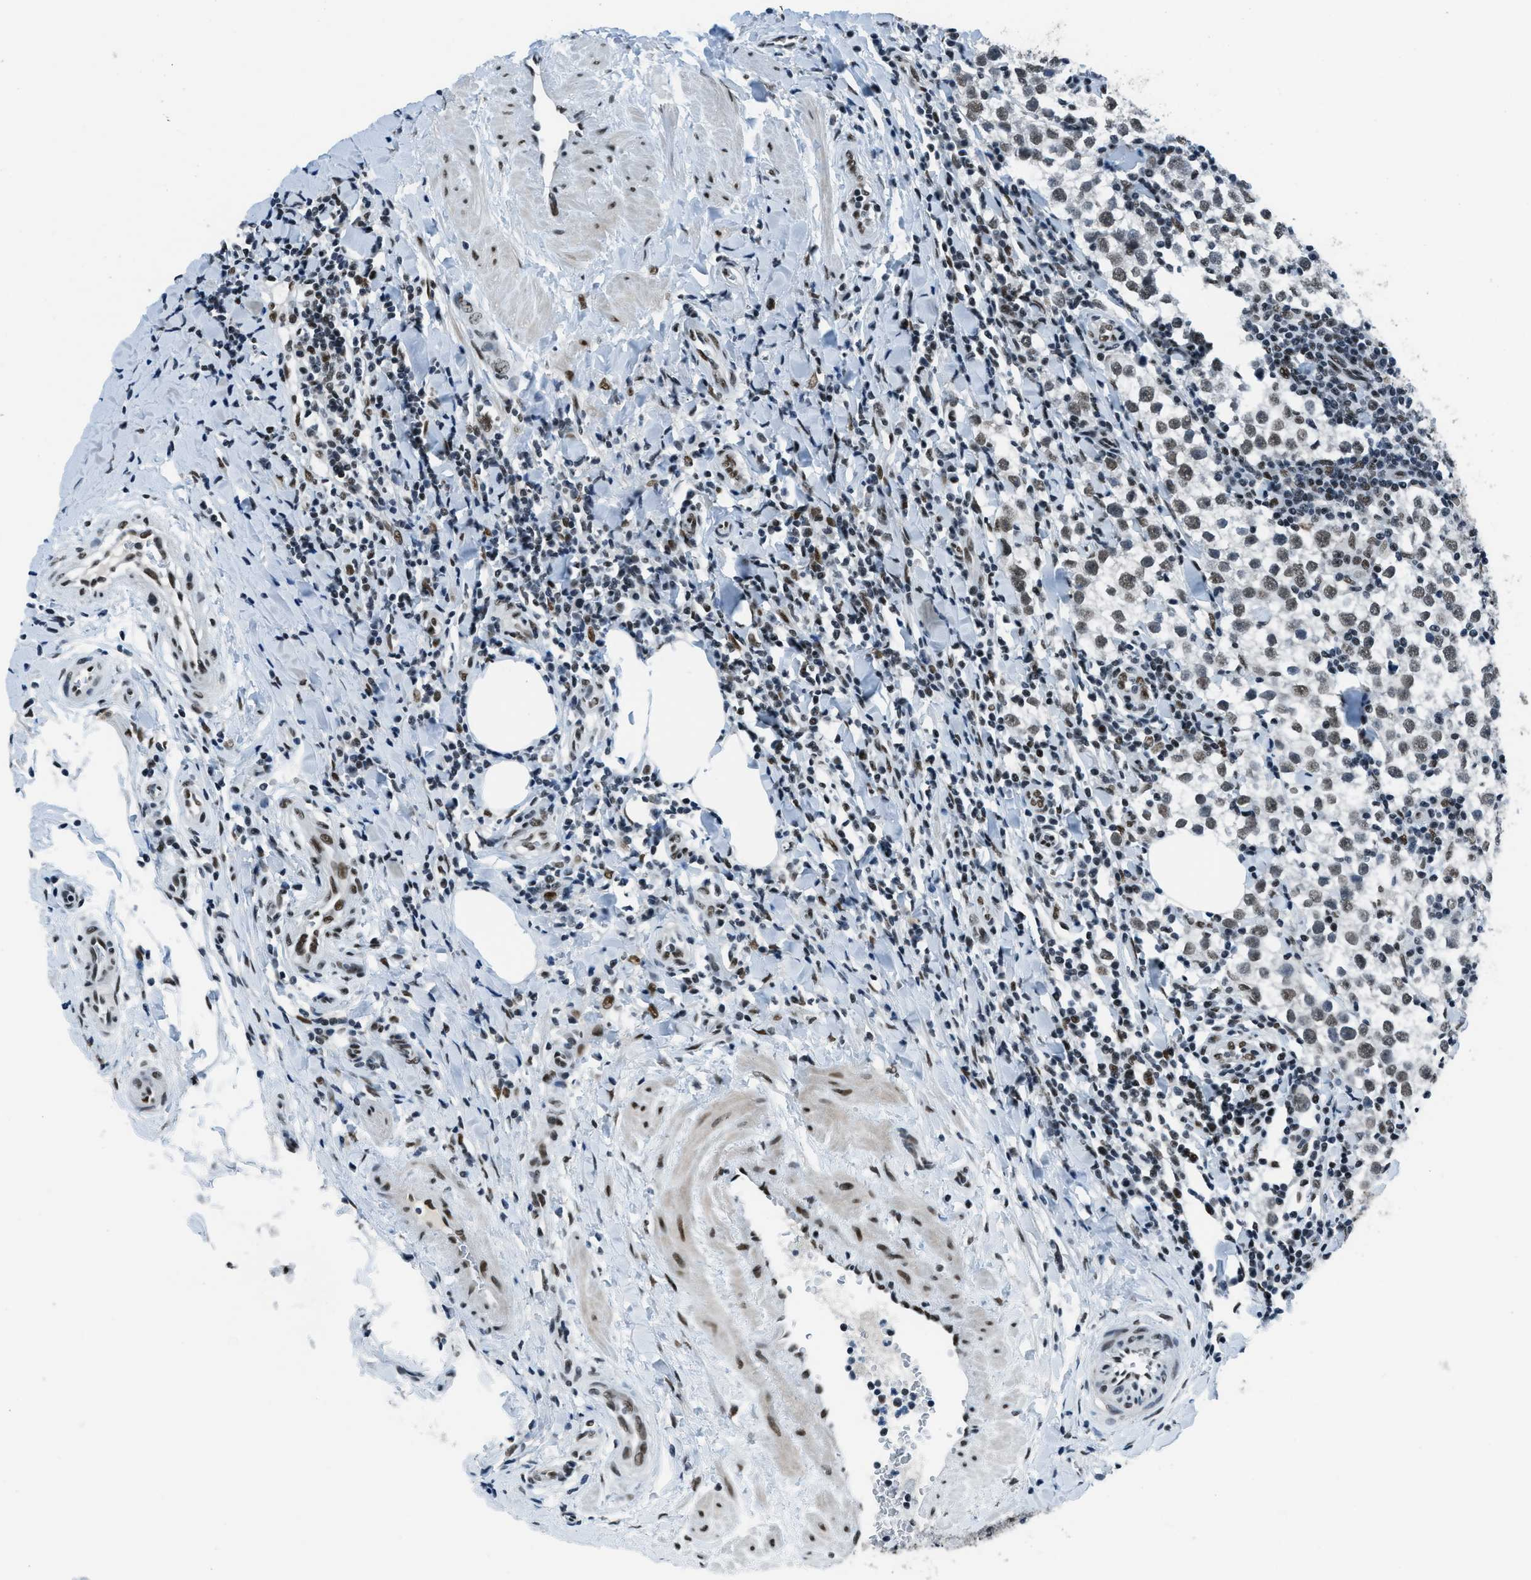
{"staining": {"intensity": "moderate", "quantity": ">75%", "location": "nuclear"}, "tissue": "testis cancer", "cell_type": "Tumor cells", "image_type": "cancer", "snomed": [{"axis": "morphology", "description": "Seminoma, NOS"}, {"axis": "morphology", "description": "Carcinoma, Embryonal, NOS"}, {"axis": "topography", "description": "Testis"}], "caption": "DAB (3,3'-diaminobenzidine) immunohistochemical staining of seminoma (testis) shows moderate nuclear protein staining in about >75% of tumor cells. (DAB IHC, brown staining for protein, blue staining for nuclei).", "gene": "GATAD2B", "patient": {"sex": "male", "age": 36}}